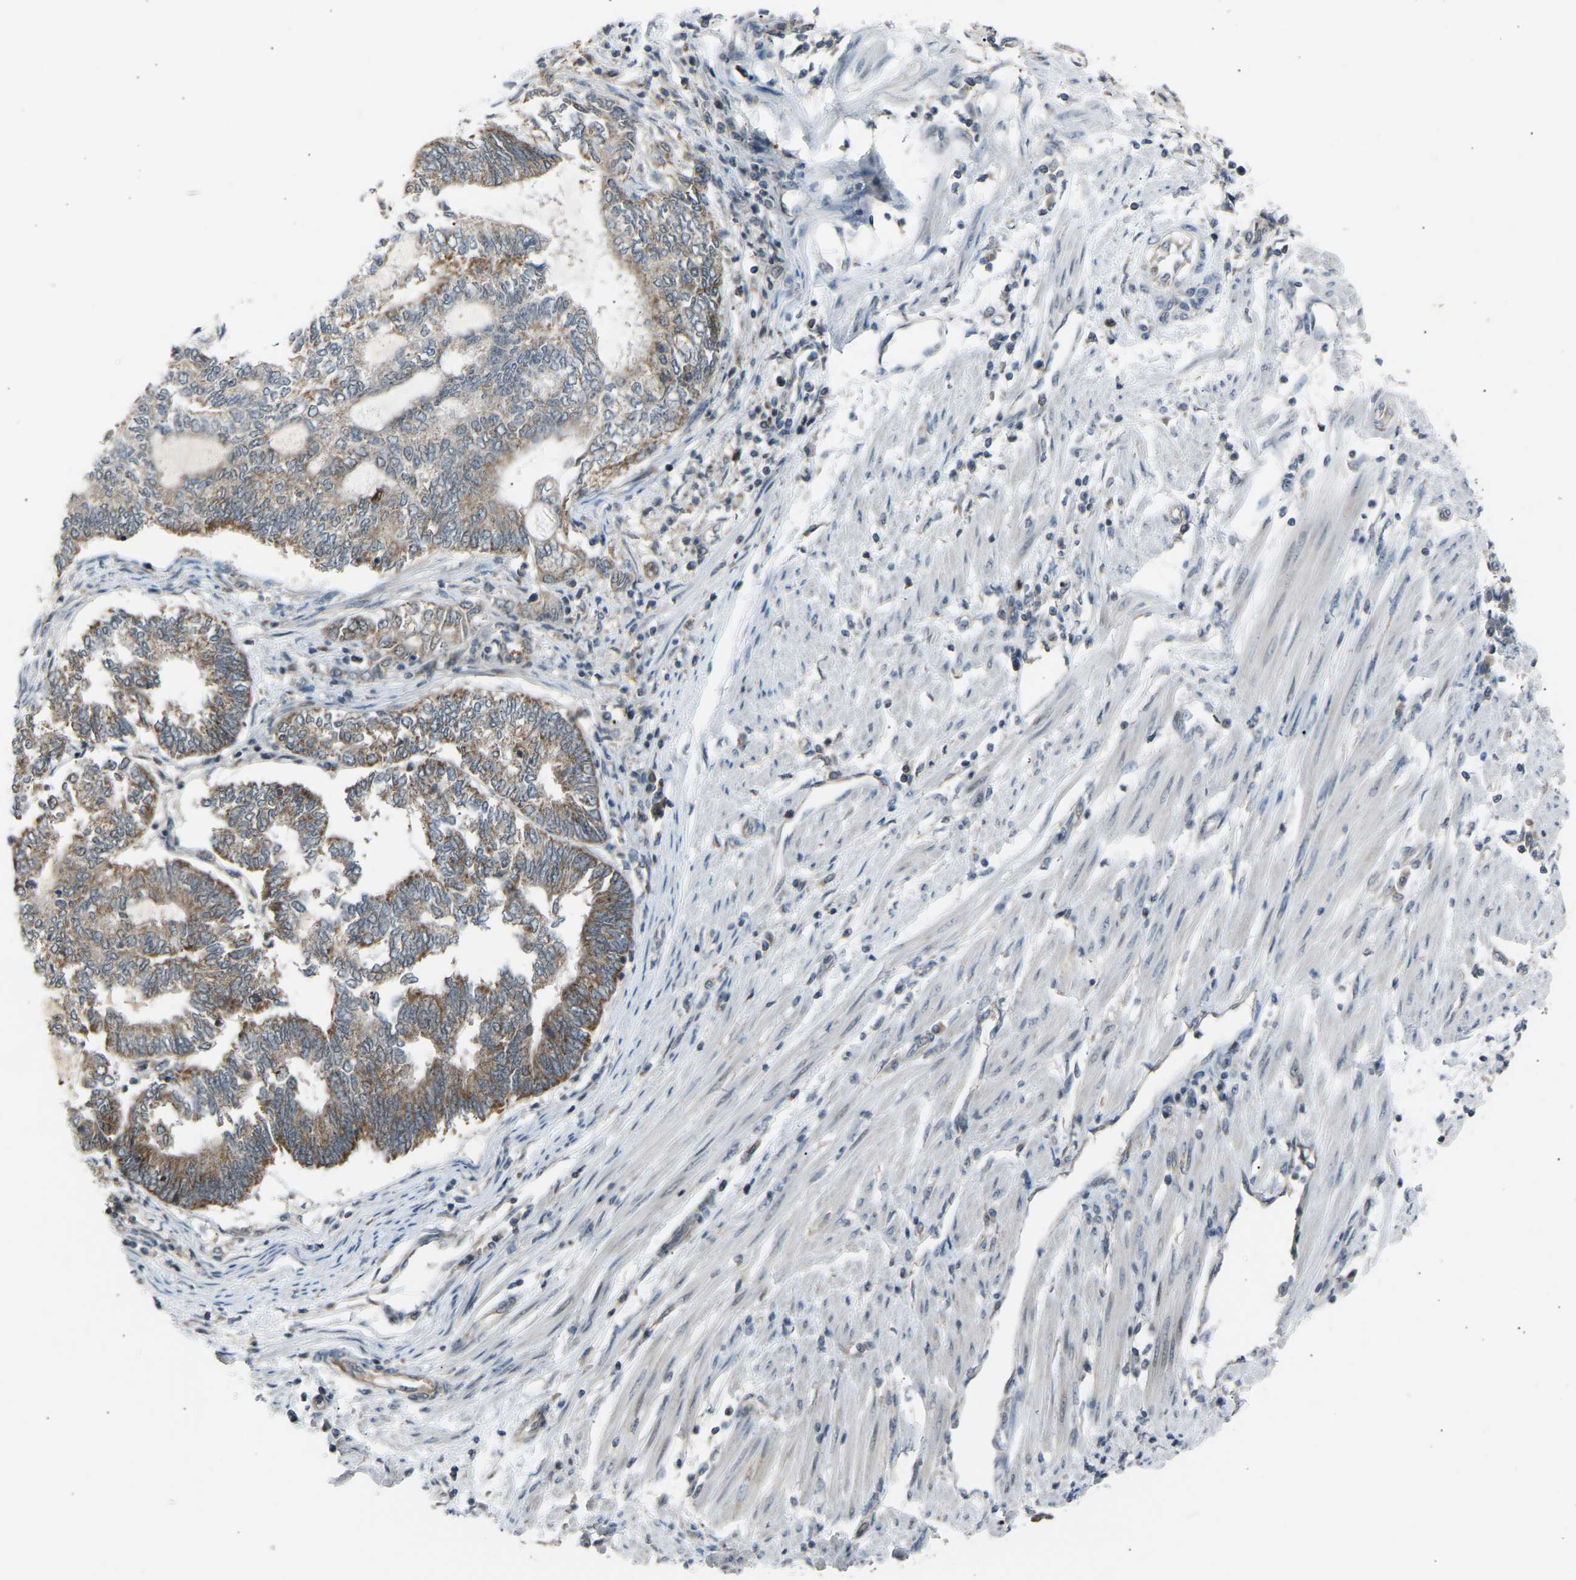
{"staining": {"intensity": "moderate", "quantity": "<25%", "location": "cytoplasmic/membranous"}, "tissue": "endometrial cancer", "cell_type": "Tumor cells", "image_type": "cancer", "snomed": [{"axis": "morphology", "description": "Adenocarcinoma, NOS"}, {"axis": "topography", "description": "Uterus"}, {"axis": "topography", "description": "Endometrium"}], "caption": "Brown immunohistochemical staining in human endometrial cancer reveals moderate cytoplasmic/membranous positivity in approximately <25% of tumor cells. Nuclei are stained in blue.", "gene": "SLIRP", "patient": {"sex": "female", "age": 70}}